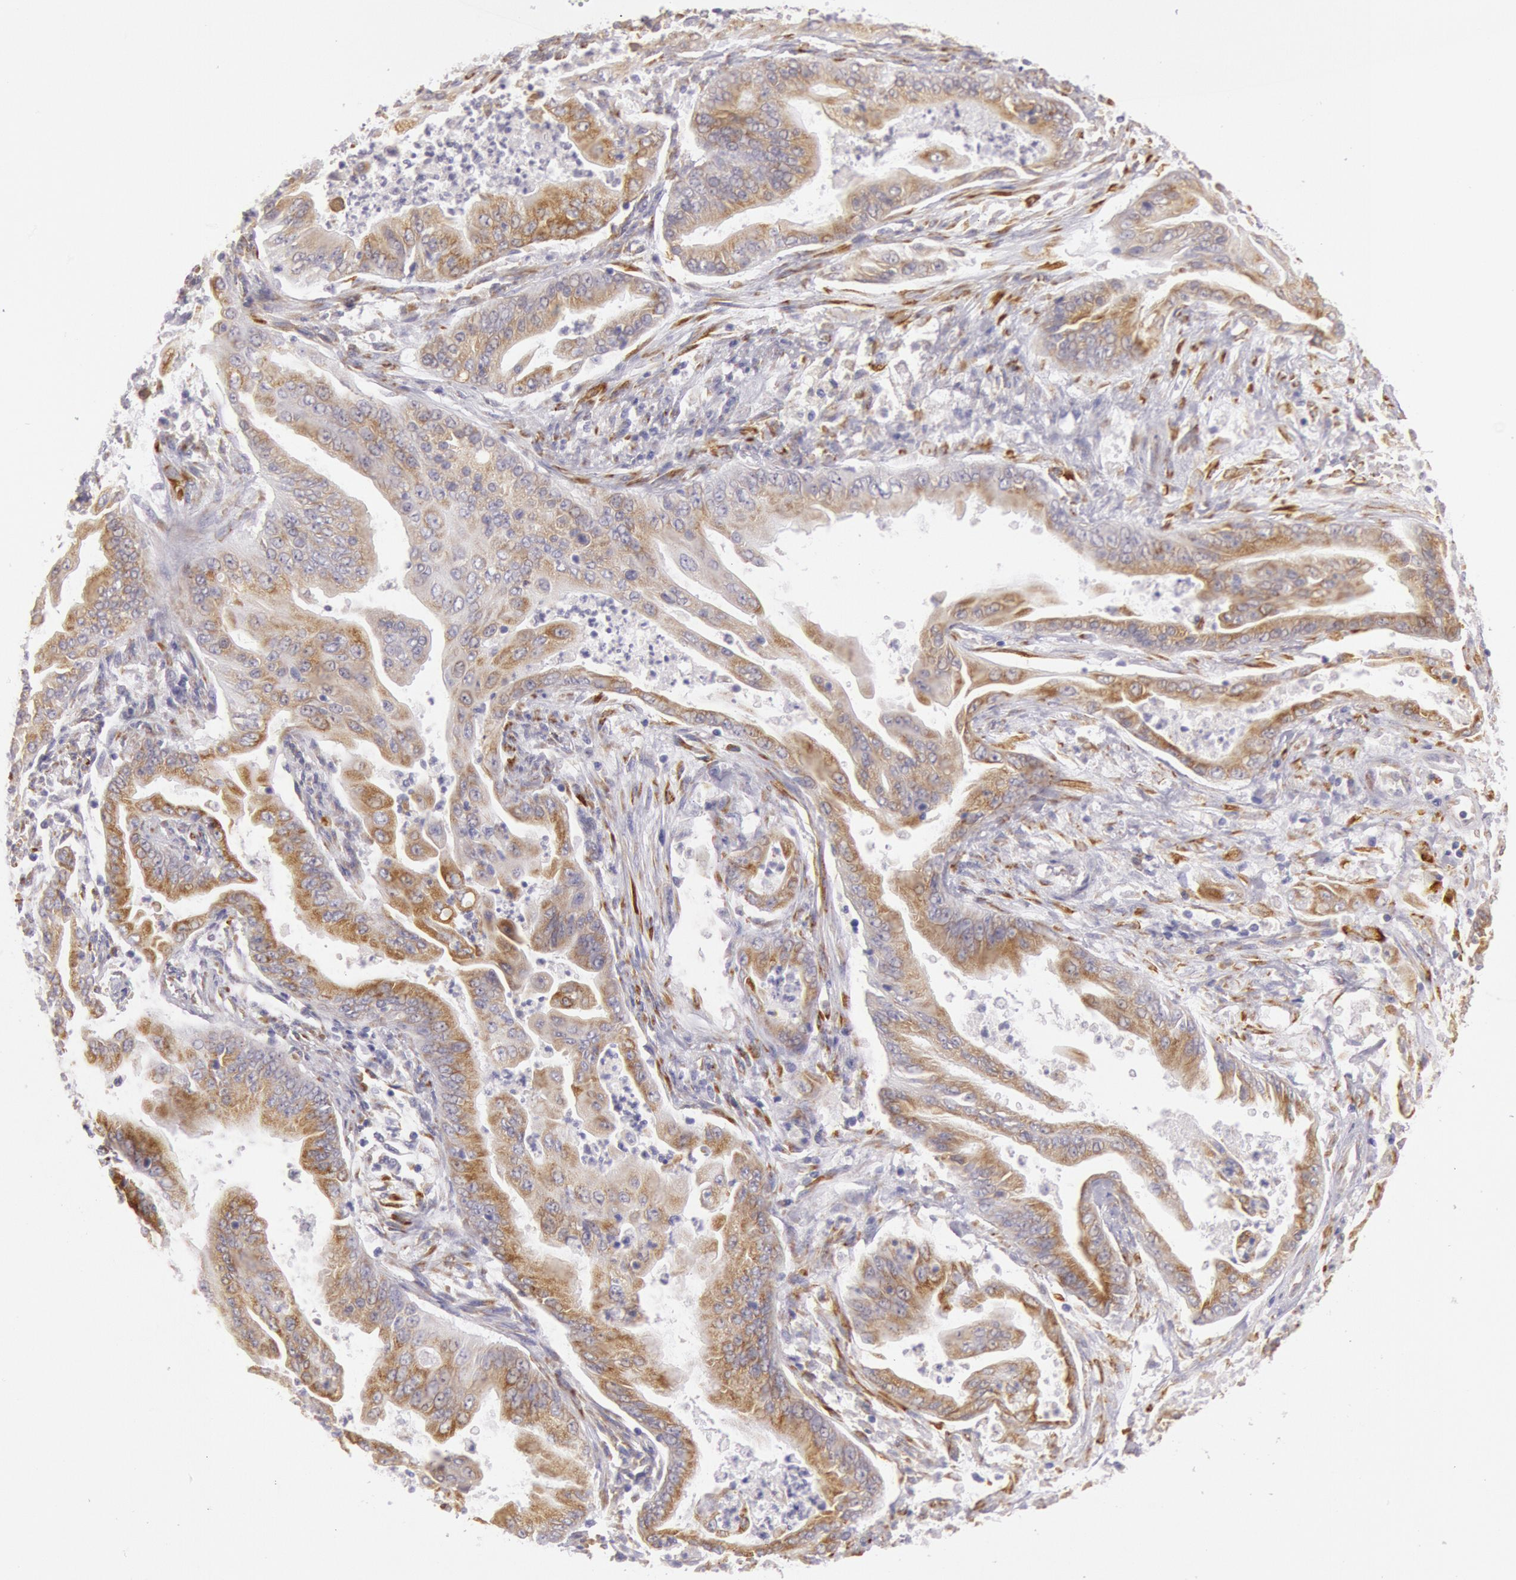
{"staining": {"intensity": "moderate", "quantity": "25%-75%", "location": "cytoplasmic/membranous"}, "tissue": "endometrial cancer", "cell_type": "Tumor cells", "image_type": "cancer", "snomed": [{"axis": "morphology", "description": "Adenocarcinoma, NOS"}, {"axis": "topography", "description": "Endometrium"}], "caption": "The image displays staining of adenocarcinoma (endometrial), revealing moderate cytoplasmic/membranous protein positivity (brown color) within tumor cells. (Stains: DAB in brown, nuclei in blue, Microscopy: brightfield microscopy at high magnification).", "gene": "CIDEB", "patient": {"sex": "female", "age": 63}}